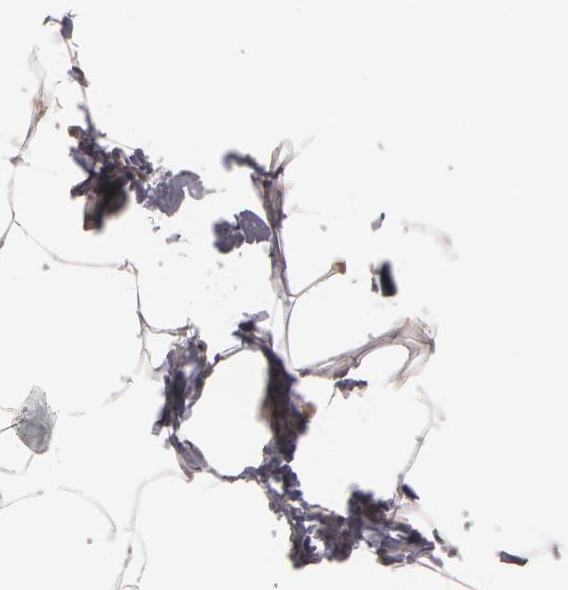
{"staining": {"intensity": "weak", "quantity": "25%-75%", "location": "cytoplasmic/membranous"}, "tissue": "adipose tissue", "cell_type": "Adipocytes", "image_type": "normal", "snomed": [{"axis": "morphology", "description": "Normal tissue, NOS"}, {"axis": "topography", "description": "Vascular tissue"}], "caption": "Adipose tissue stained for a protein (brown) displays weak cytoplasmic/membranous positive expression in about 25%-75% of adipocytes.", "gene": "RALGAPA1", "patient": {"sex": "male", "age": 41}}